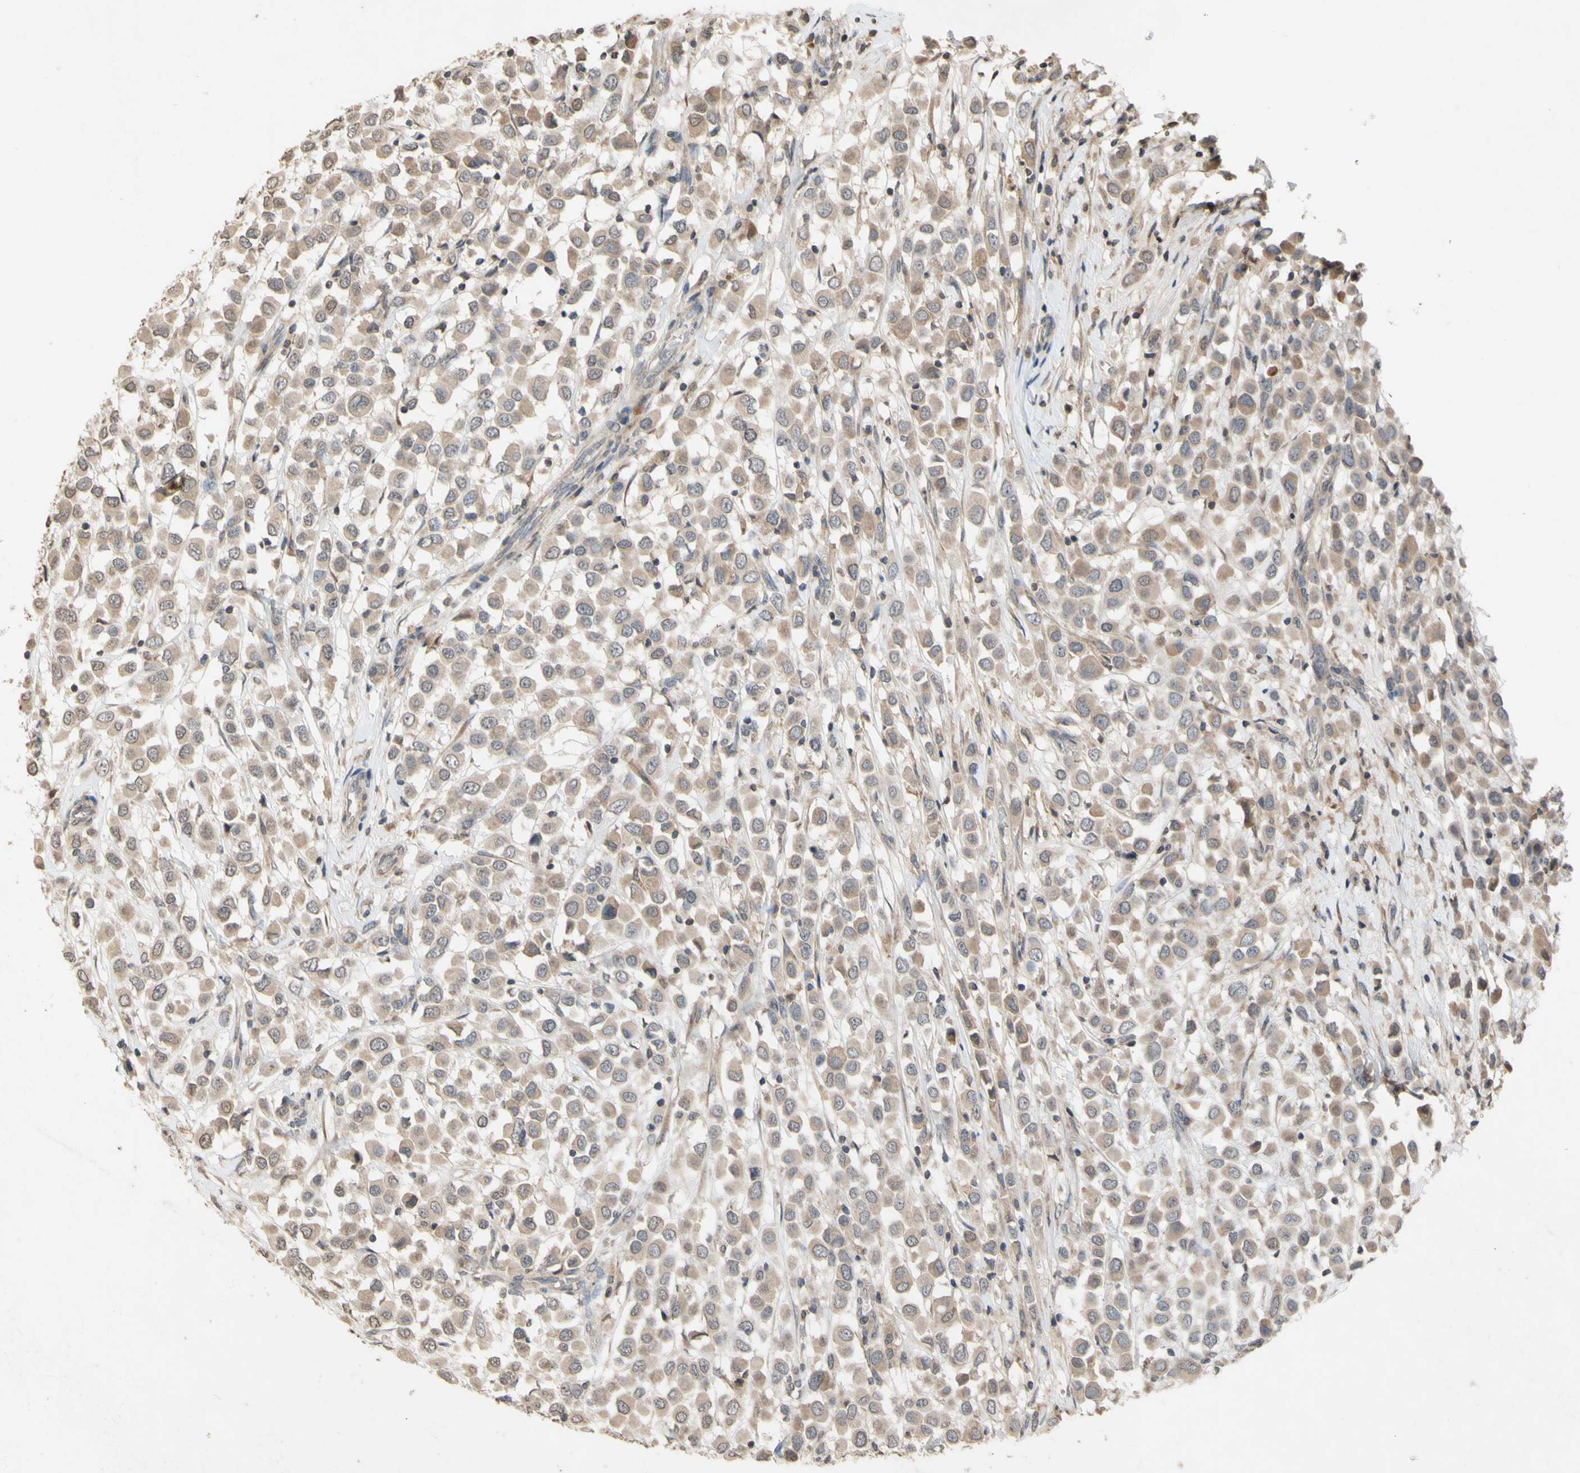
{"staining": {"intensity": "weak", "quantity": ">75%", "location": "cytoplasmic/membranous"}, "tissue": "breast cancer", "cell_type": "Tumor cells", "image_type": "cancer", "snomed": [{"axis": "morphology", "description": "Duct carcinoma"}, {"axis": "topography", "description": "Breast"}], "caption": "Immunohistochemistry (IHC) staining of breast cancer, which demonstrates low levels of weak cytoplasmic/membranous expression in approximately >75% of tumor cells indicating weak cytoplasmic/membranous protein positivity. The staining was performed using DAB (3,3'-diaminobenzidine) (brown) for protein detection and nuclei were counterstained in hematoxylin (blue).", "gene": "NECTIN3", "patient": {"sex": "female", "age": 61}}